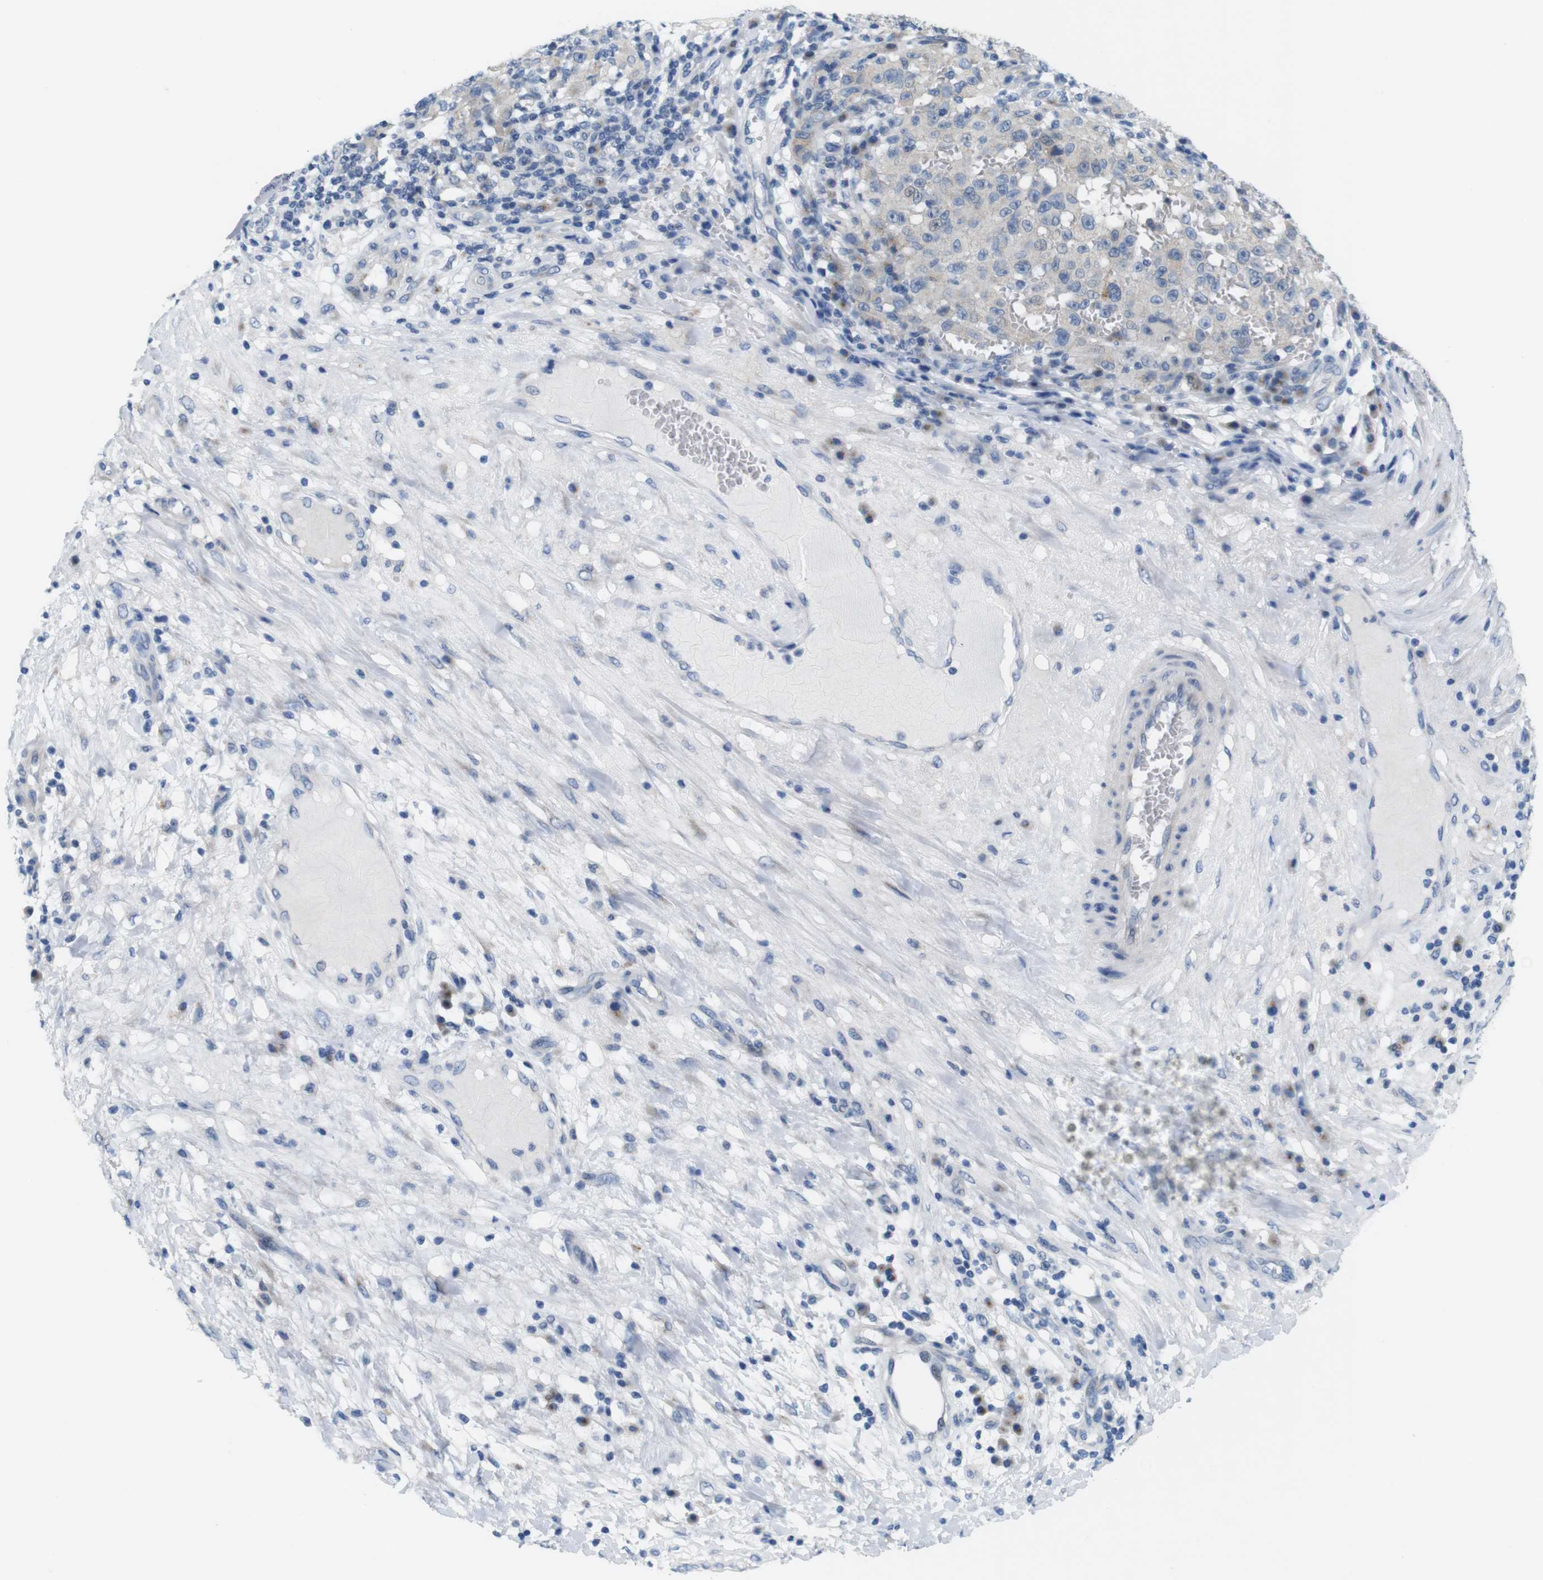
{"staining": {"intensity": "moderate", "quantity": "25%-75%", "location": "cytoplasmic/membranous"}, "tissue": "melanoma", "cell_type": "Tumor cells", "image_type": "cancer", "snomed": [{"axis": "morphology", "description": "Malignant melanoma, NOS"}, {"axis": "topography", "description": "Skin"}], "caption": "DAB immunohistochemical staining of human melanoma exhibits moderate cytoplasmic/membranous protein positivity in approximately 25%-75% of tumor cells. (Brightfield microscopy of DAB IHC at high magnification).", "gene": "GOLGA2", "patient": {"sex": "female", "age": 82}}